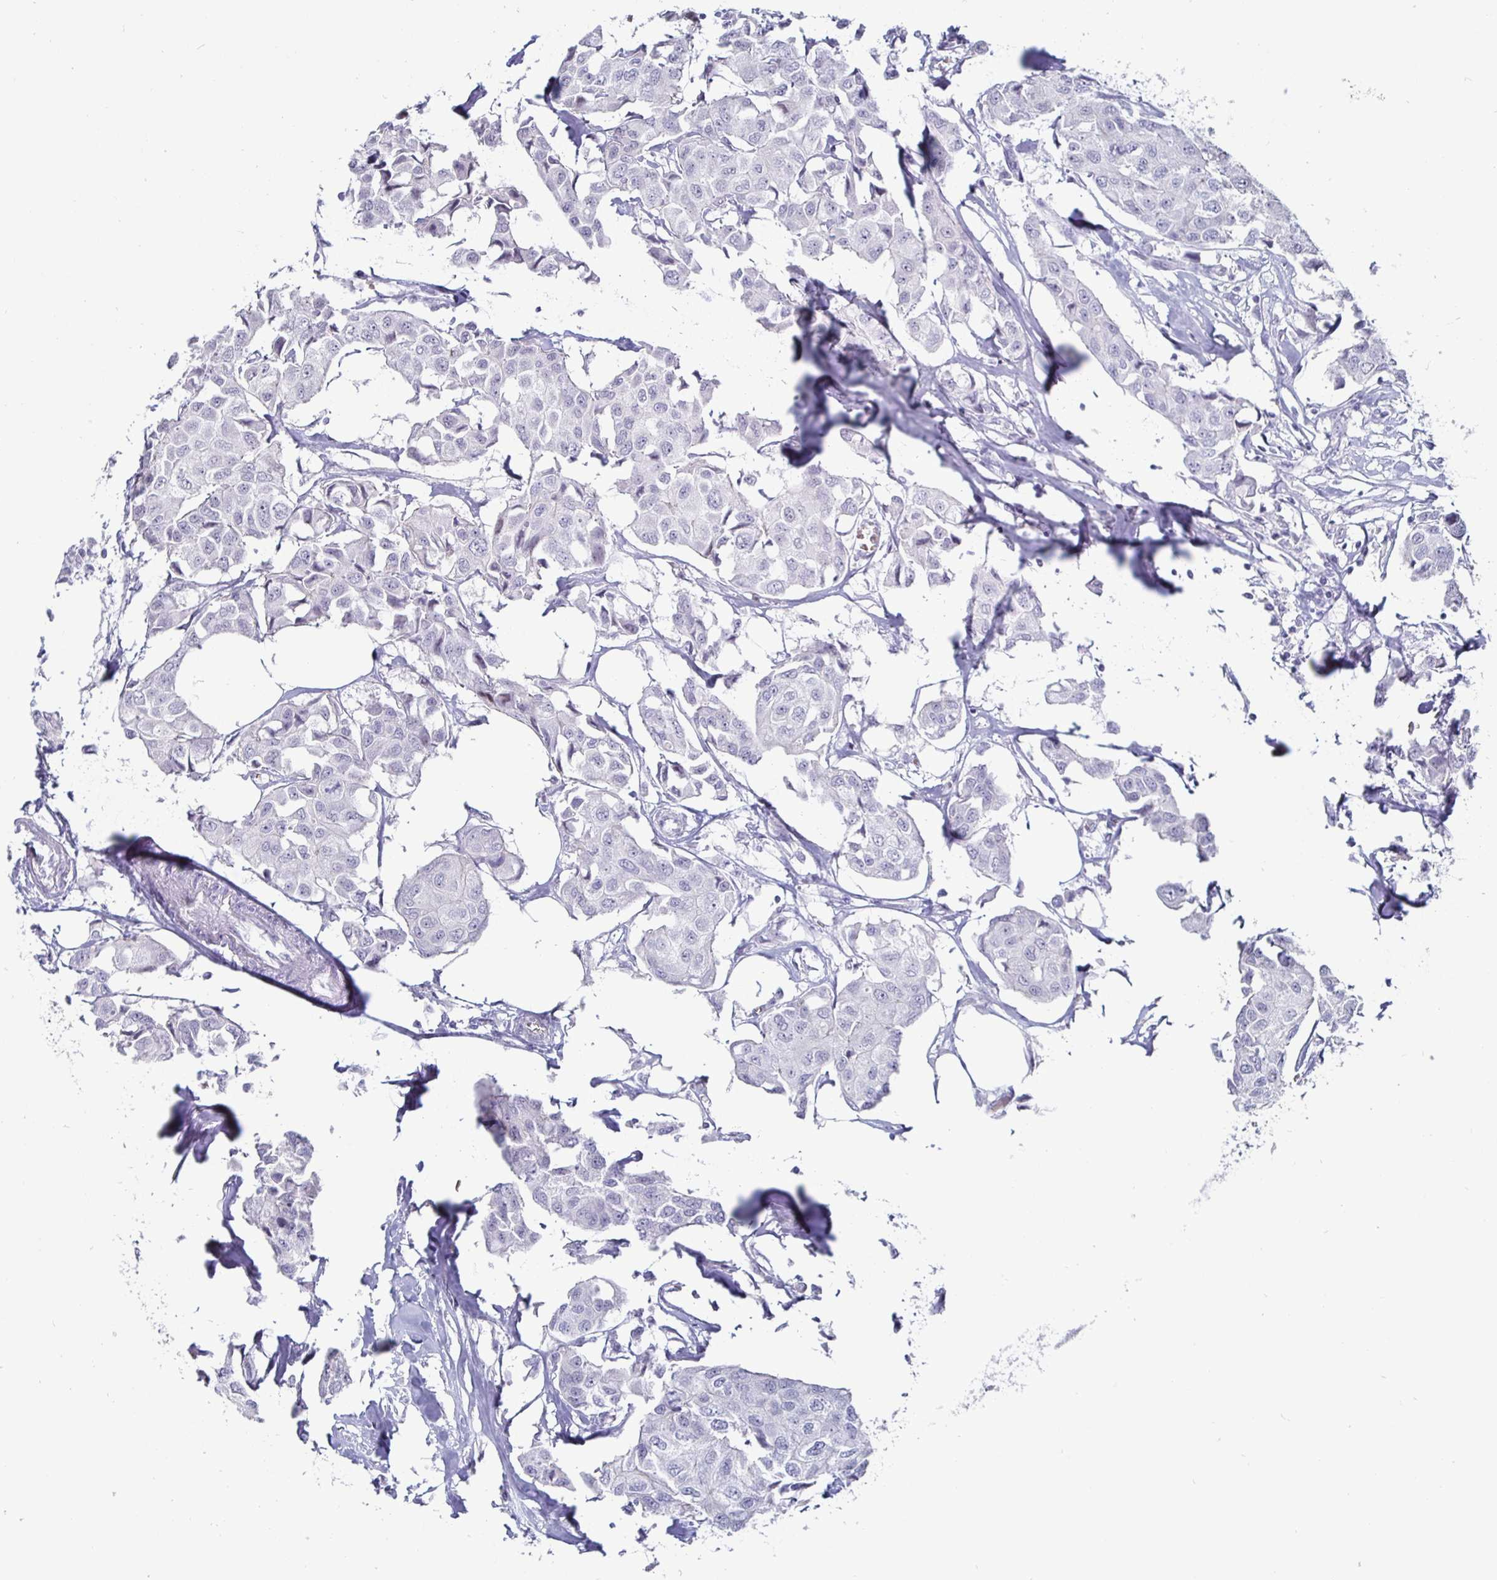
{"staining": {"intensity": "negative", "quantity": "none", "location": "none"}, "tissue": "breast cancer", "cell_type": "Tumor cells", "image_type": "cancer", "snomed": [{"axis": "morphology", "description": "Duct carcinoma"}, {"axis": "topography", "description": "Breast"}, {"axis": "topography", "description": "Lymph node"}], "caption": "Immunohistochemical staining of human breast infiltrating ductal carcinoma reveals no significant expression in tumor cells.", "gene": "OOSP2", "patient": {"sex": "female", "age": 80}}